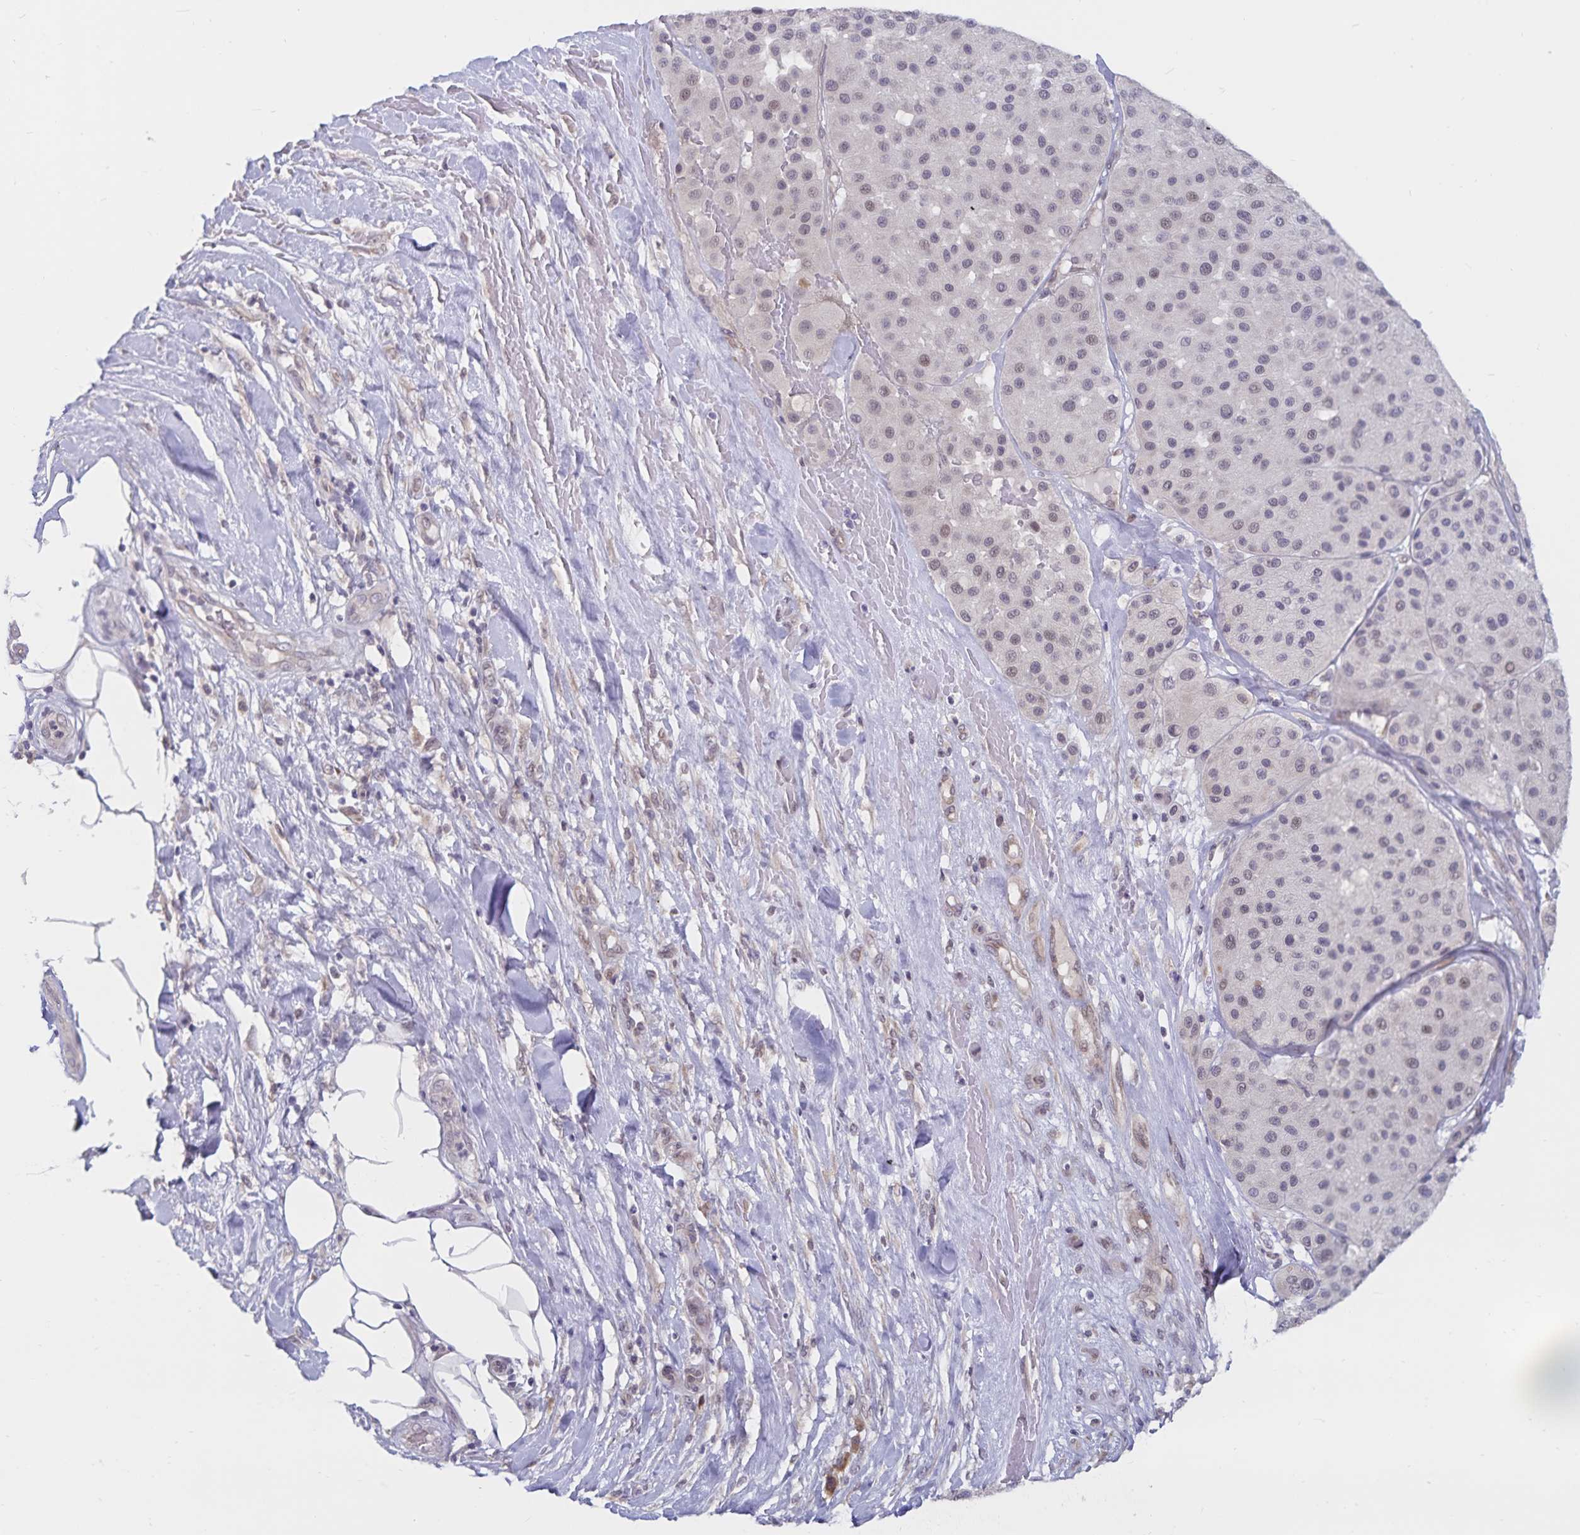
{"staining": {"intensity": "weak", "quantity": "<25%", "location": "nuclear"}, "tissue": "melanoma", "cell_type": "Tumor cells", "image_type": "cancer", "snomed": [{"axis": "morphology", "description": "Malignant melanoma, Metastatic site"}, {"axis": "topography", "description": "Smooth muscle"}], "caption": "Histopathology image shows no significant protein positivity in tumor cells of malignant melanoma (metastatic site).", "gene": "ATP2A2", "patient": {"sex": "male", "age": 41}}